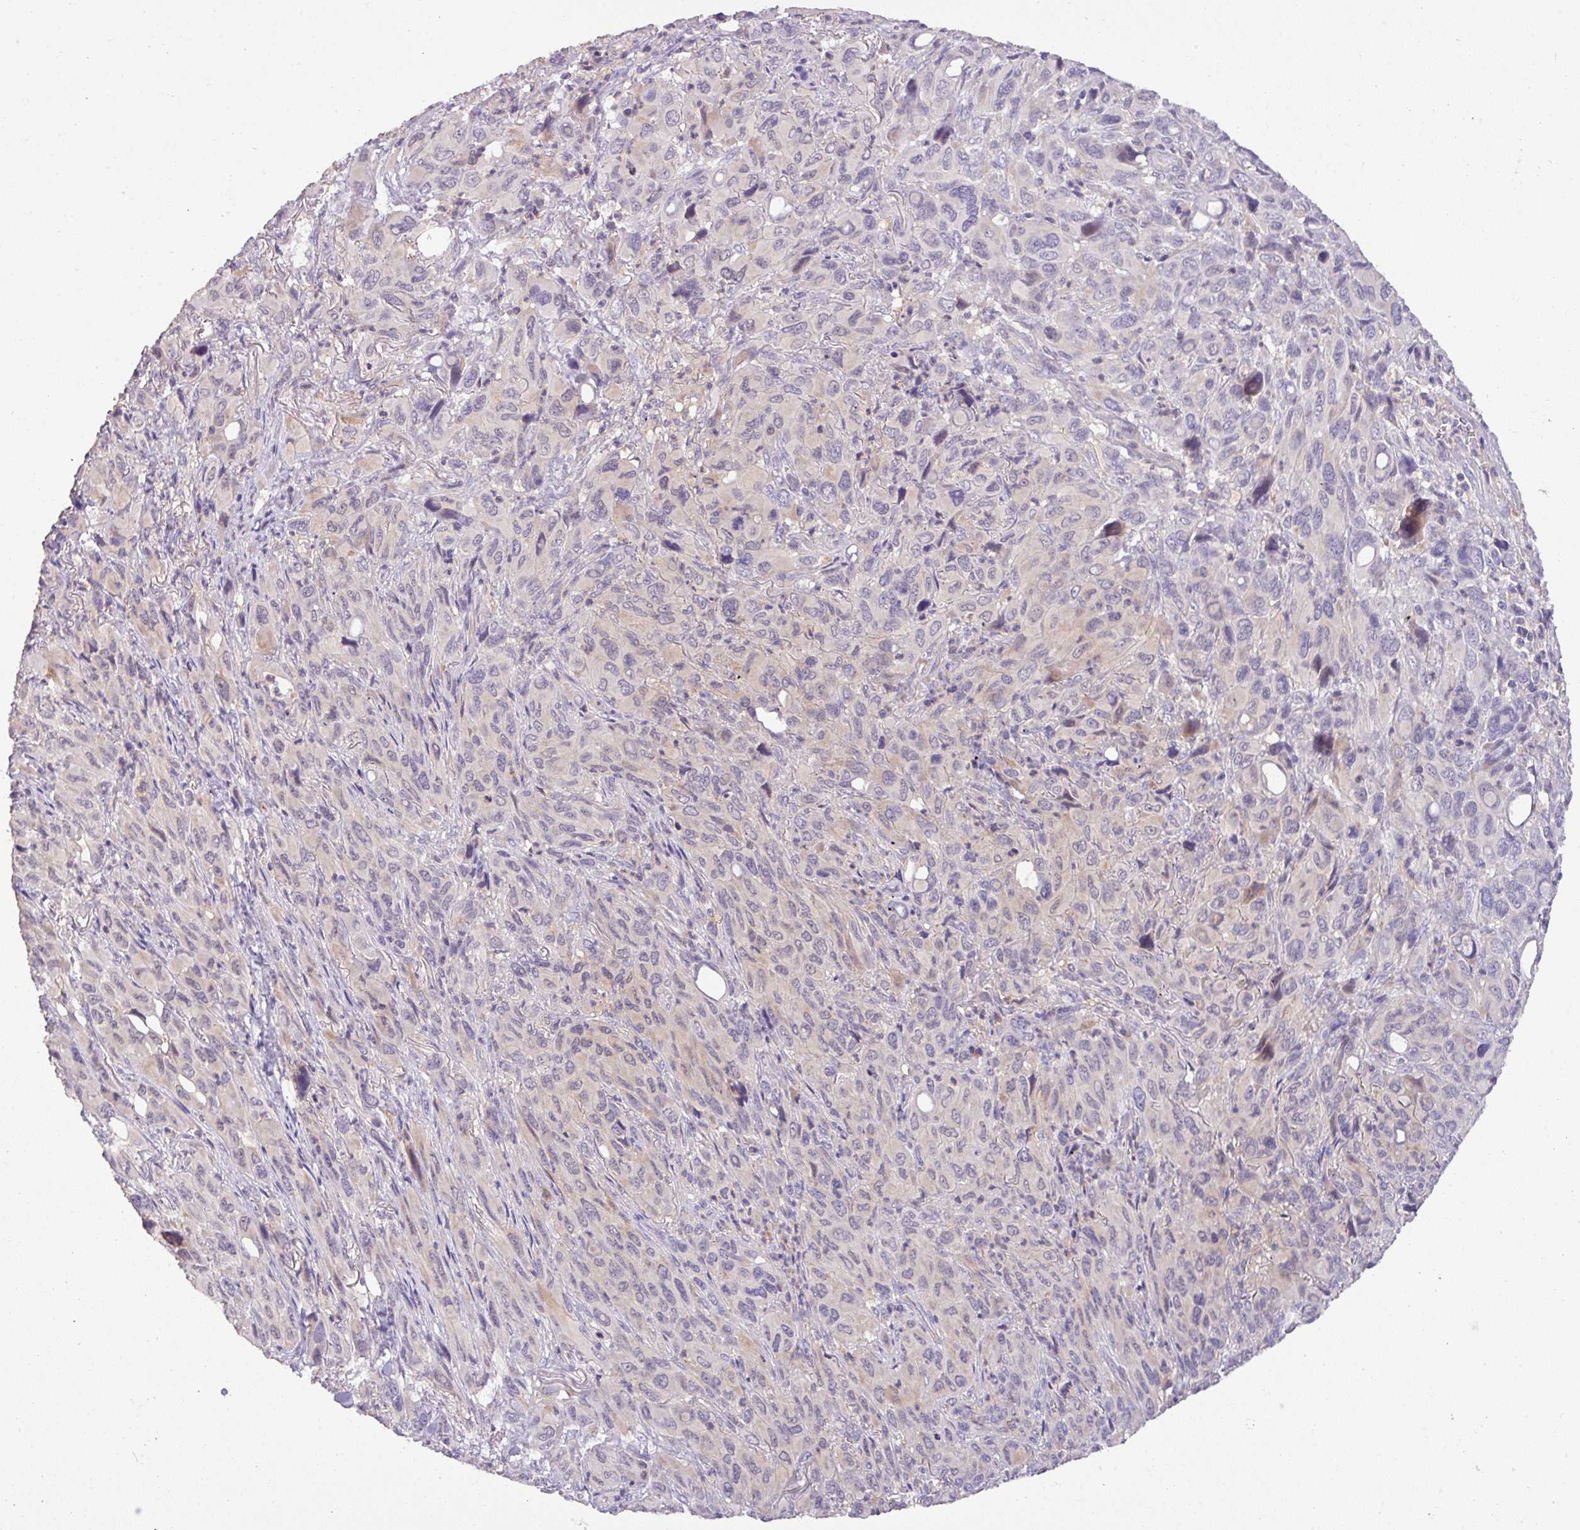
{"staining": {"intensity": "negative", "quantity": "none", "location": "none"}, "tissue": "melanoma", "cell_type": "Tumor cells", "image_type": "cancer", "snomed": [{"axis": "morphology", "description": "Malignant melanoma, Metastatic site"}, {"axis": "topography", "description": "Lung"}], "caption": "IHC histopathology image of melanoma stained for a protein (brown), which displays no positivity in tumor cells. (DAB IHC, high magnification).", "gene": "HOXC13", "patient": {"sex": "male", "age": 48}}